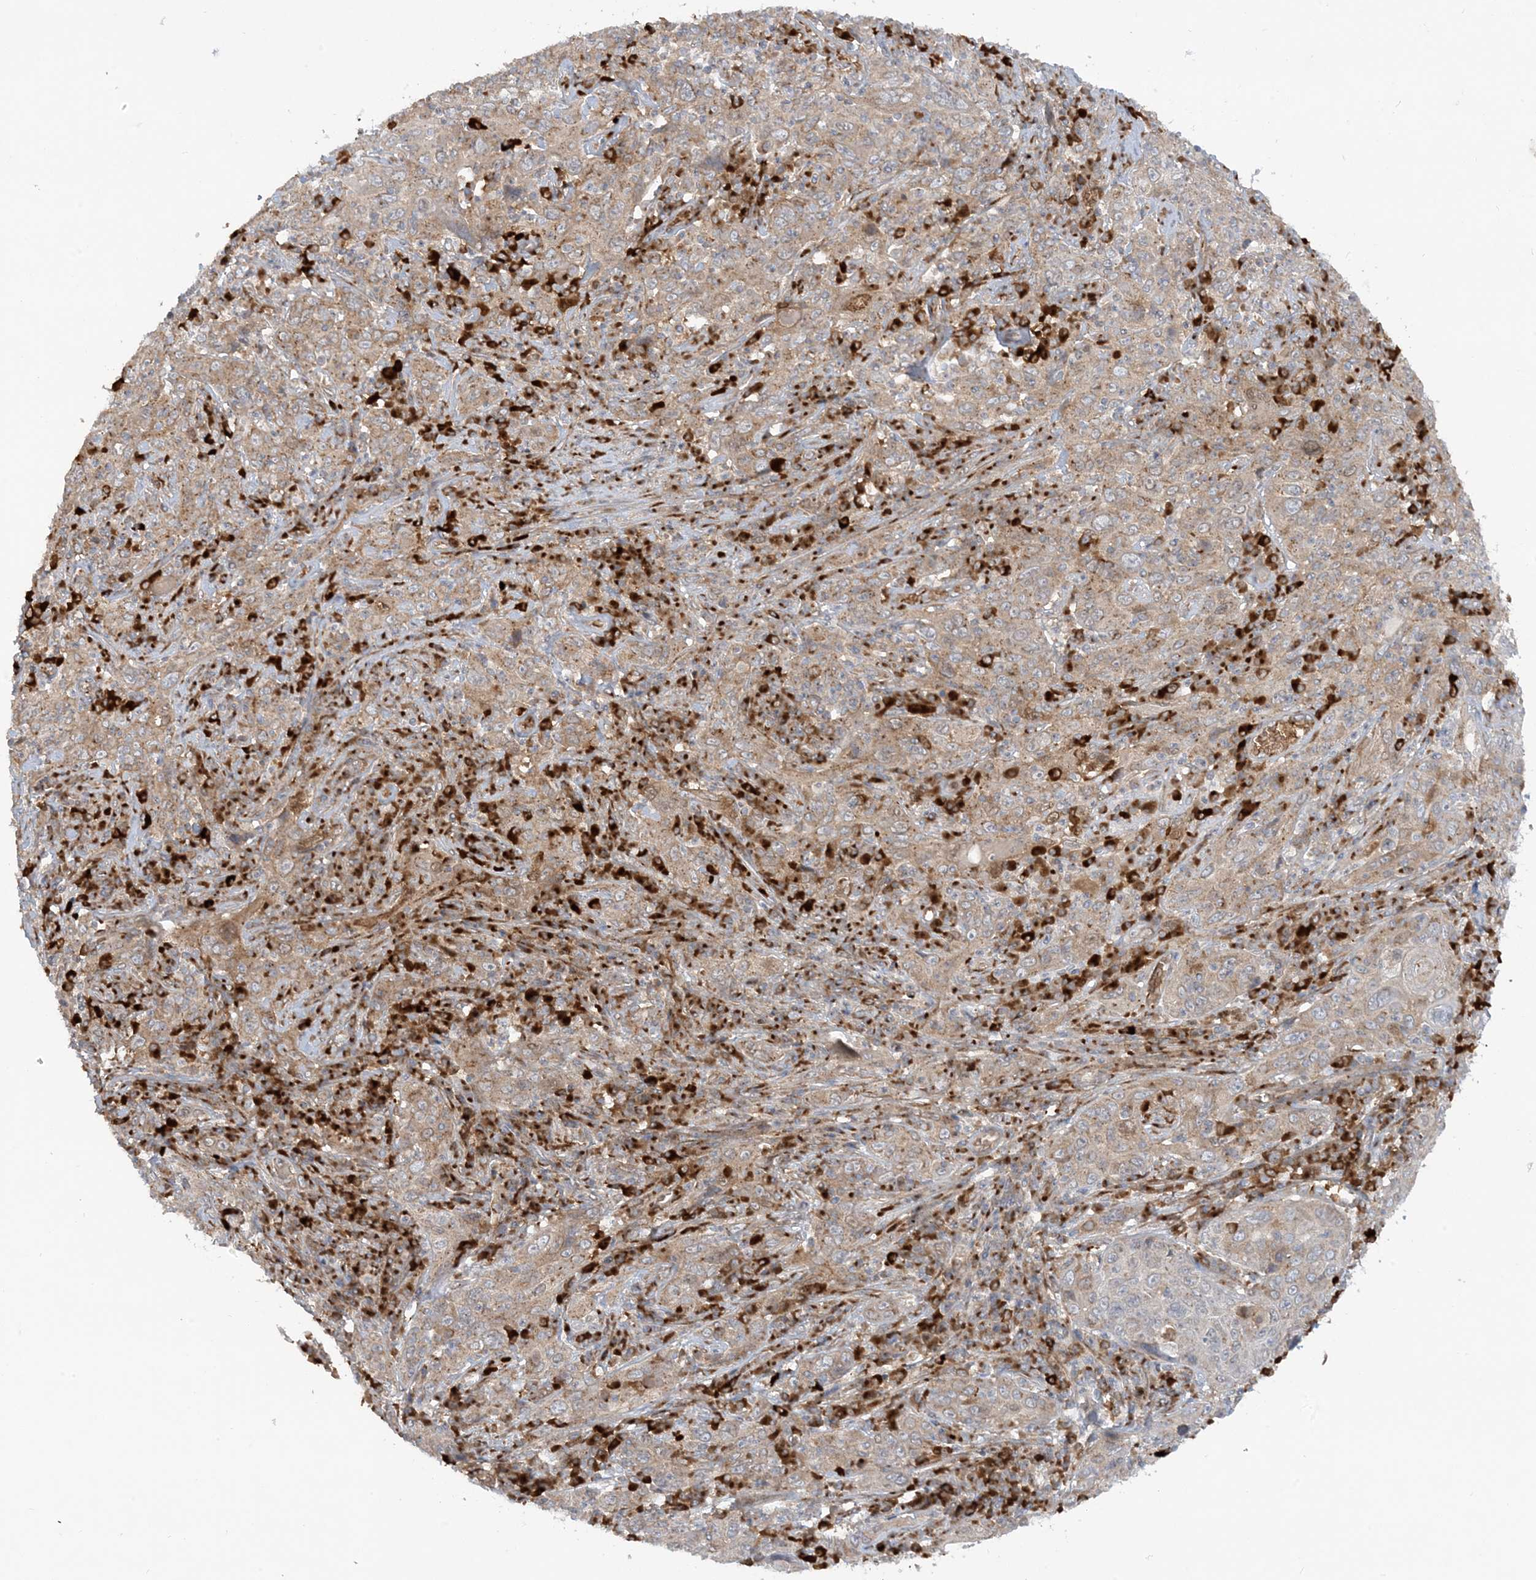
{"staining": {"intensity": "moderate", "quantity": ">75%", "location": "cytoplasmic/membranous"}, "tissue": "cervical cancer", "cell_type": "Tumor cells", "image_type": "cancer", "snomed": [{"axis": "morphology", "description": "Squamous cell carcinoma, NOS"}, {"axis": "topography", "description": "Cervix"}], "caption": "A brown stain highlights moderate cytoplasmic/membranous staining of a protein in cervical squamous cell carcinoma tumor cells.", "gene": "RPP40", "patient": {"sex": "female", "age": 46}}